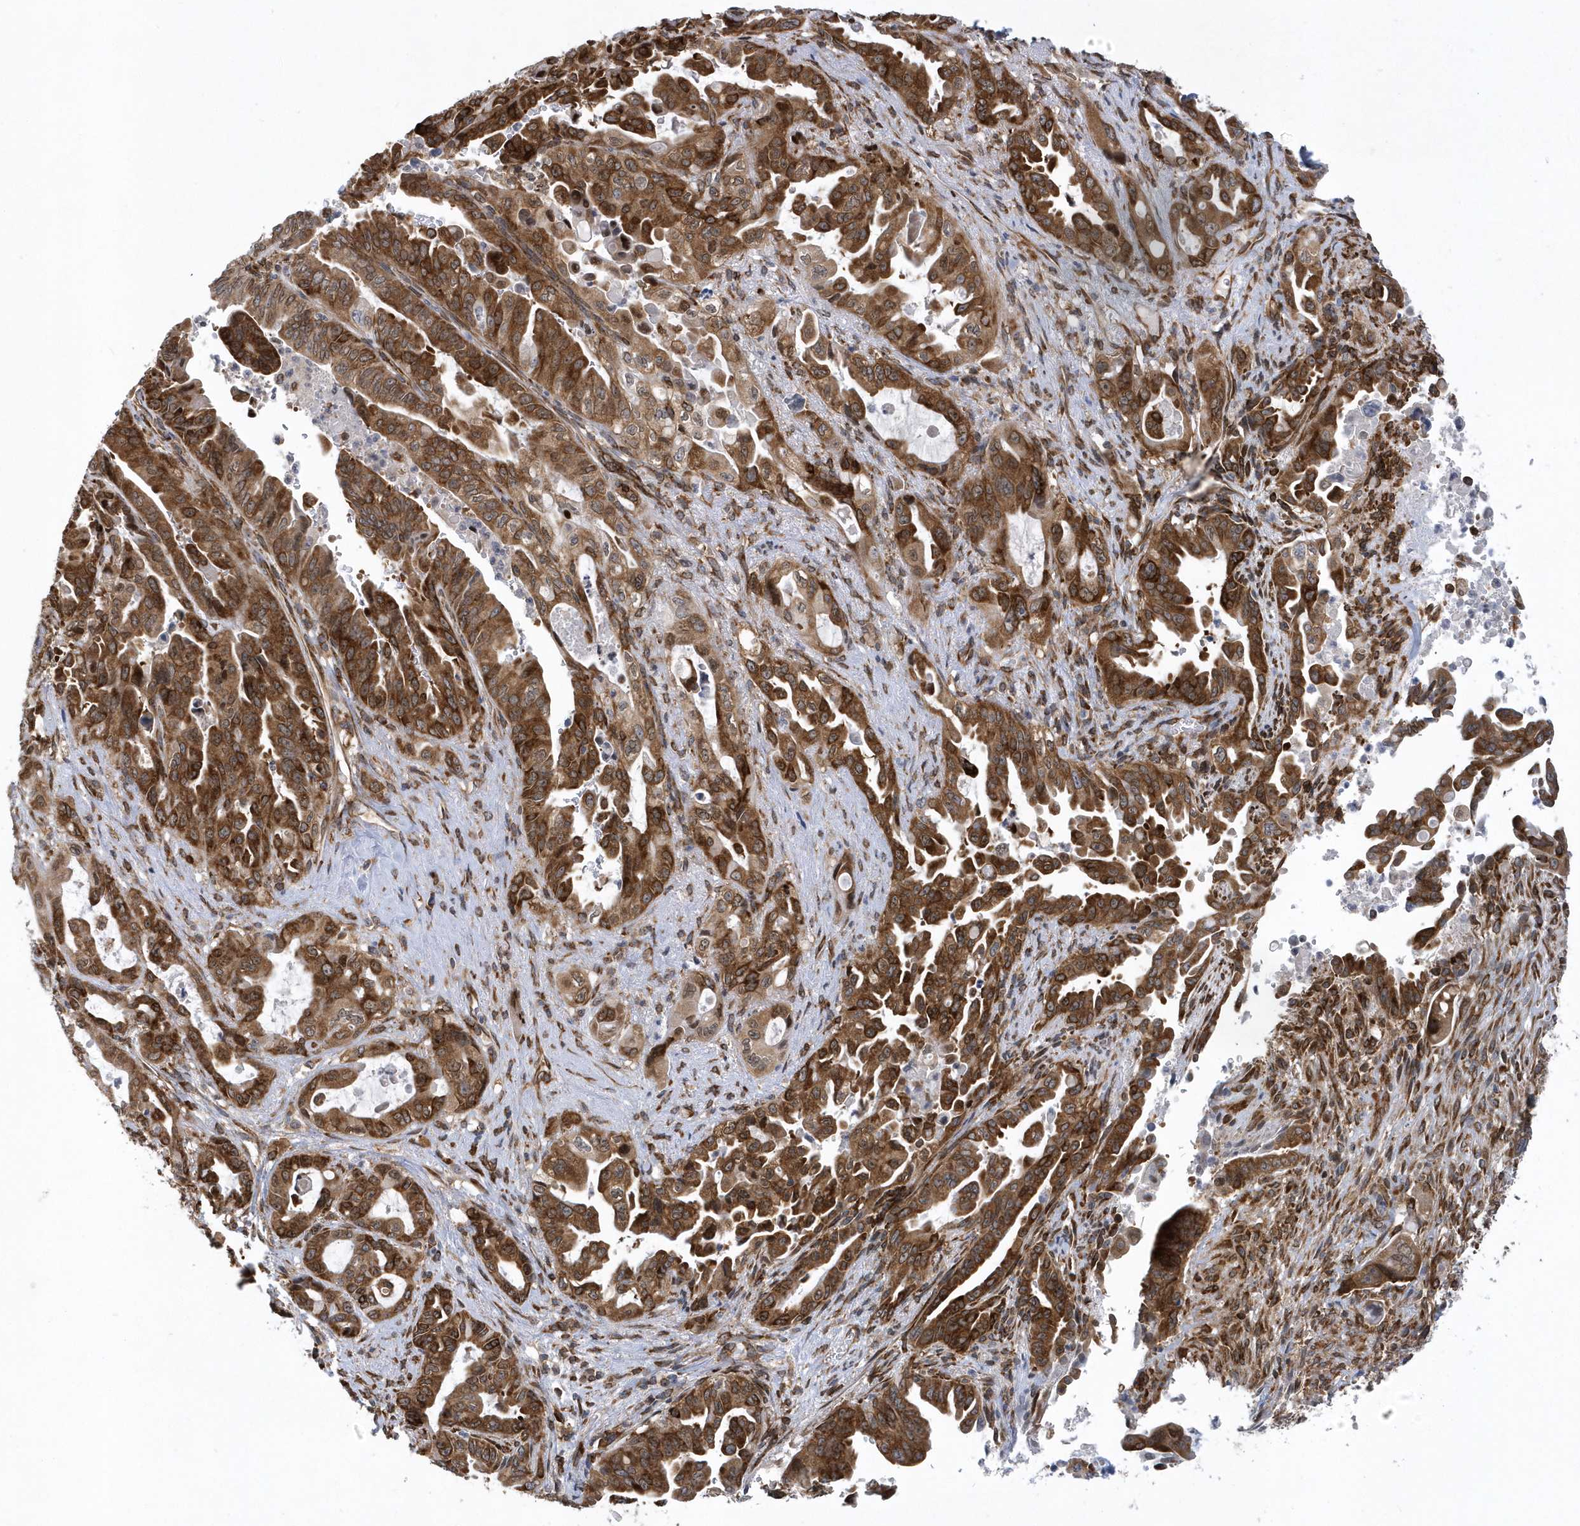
{"staining": {"intensity": "moderate", "quantity": ">75%", "location": "cytoplasmic/membranous"}, "tissue": "pancreatic cancer", "cell_type": "Tumor cells", "image_type": "cancer", "snomed": [{"axis": "morphology", "description": "Adenocarcinoma, NOS"}, {"axis": "topography", "description": "Pancreas"}], "caption": "An image of pancreatic cancer (adenocarcinoma) stained for a protein demonstrates moderate cytoplasmic/membranous brown staining in tumor cells.", "gene": "PHF1", "patient": {"sex": "male", "age": 70}}